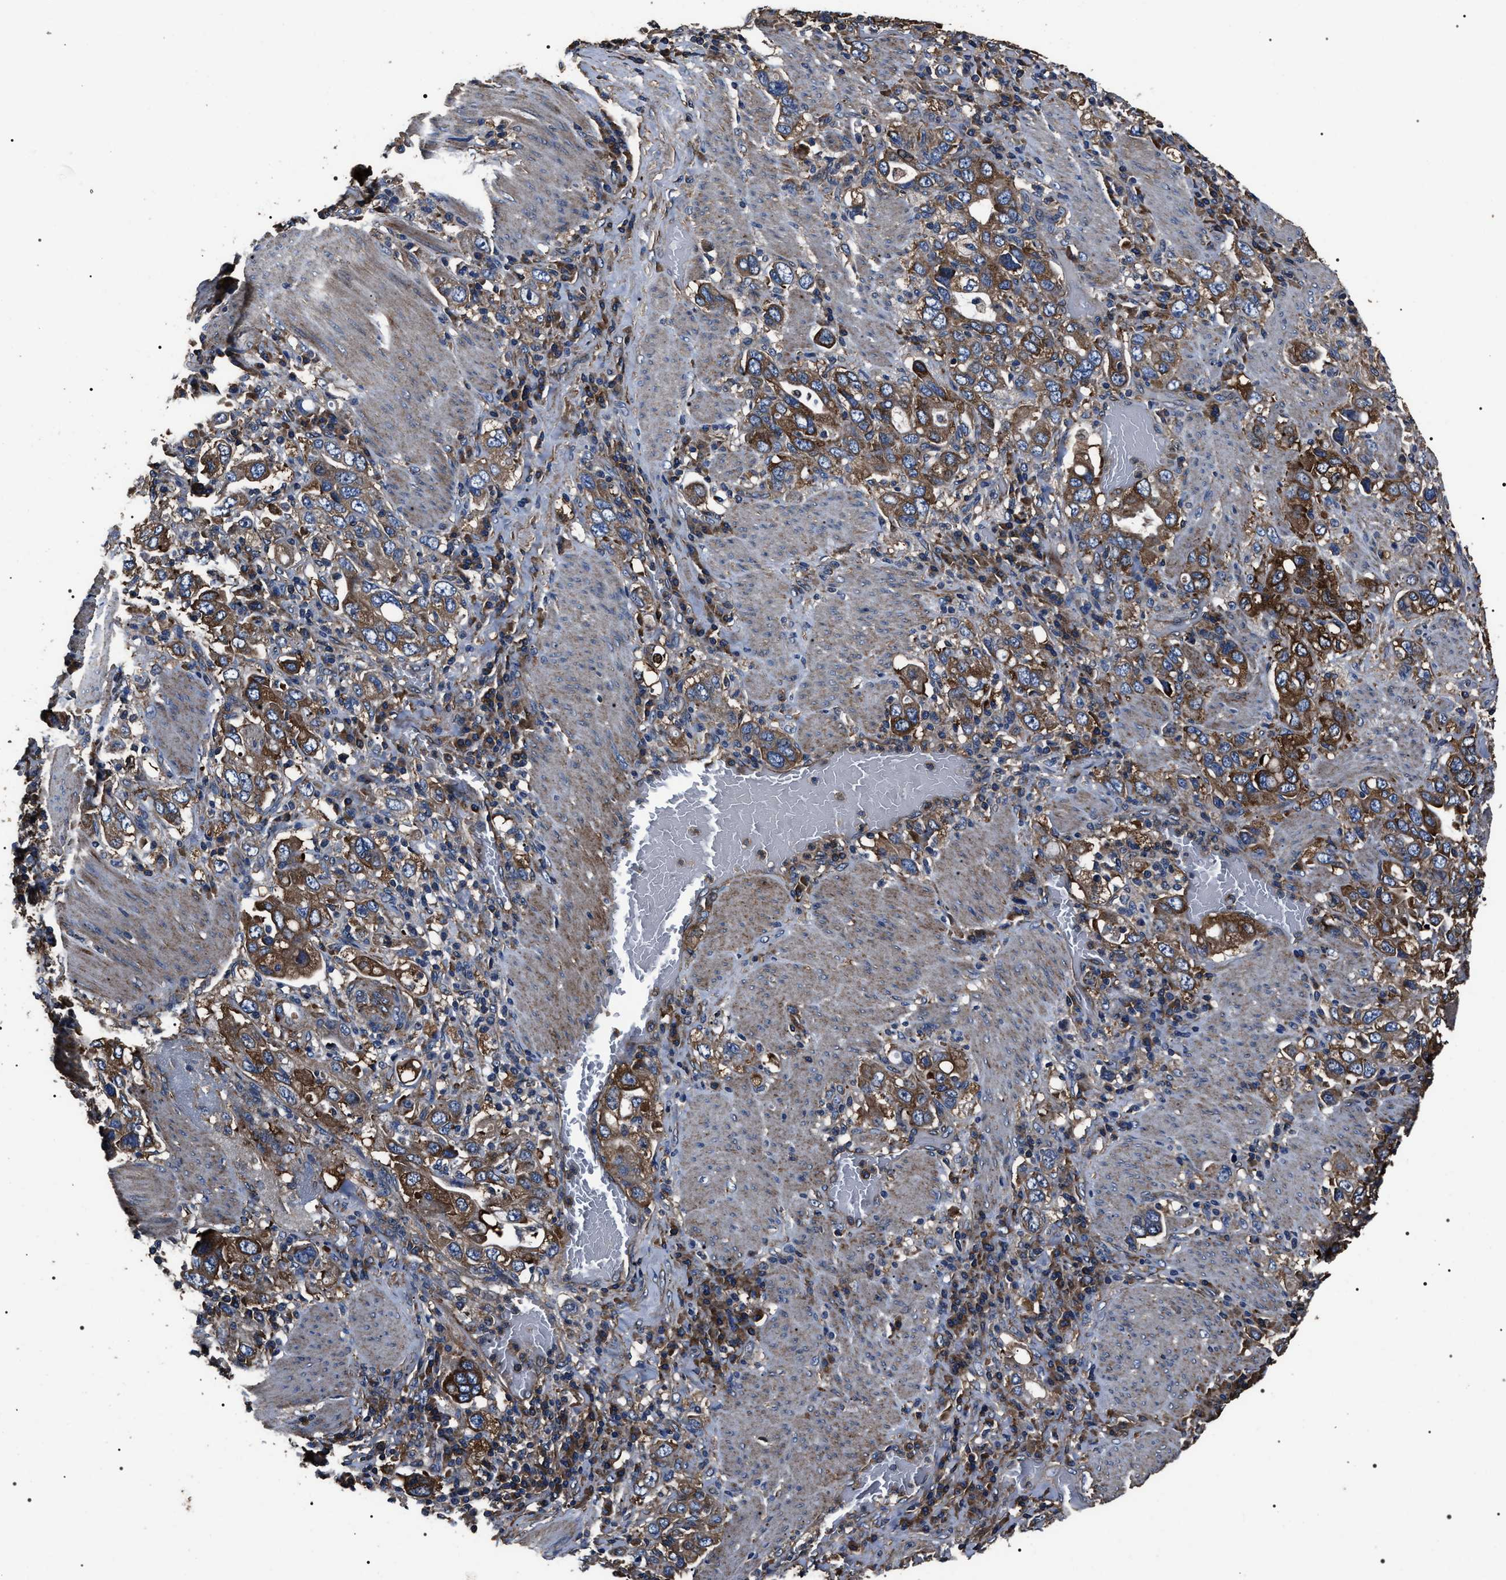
{"staining": {"intensity": "moderate", "quantity": ">75%", "location": "cytoplasmic/membranous"}, "tissue": "stomach cancer", "cell_type": "Tumor cells", "image_type": "cancer", "snomed": [{"axis": "morphology", "description": "Adenocarcinoma, NOS"}, {"axis": "topography", "description": "Stomach, upper"}], "caption": "Moderate cytoplasmic/membranous positivity is present in approximately >75% of tumor cells in stomach cancer.", "gene": "HSCB", "patient": {"sex": "male", "age": 62}}